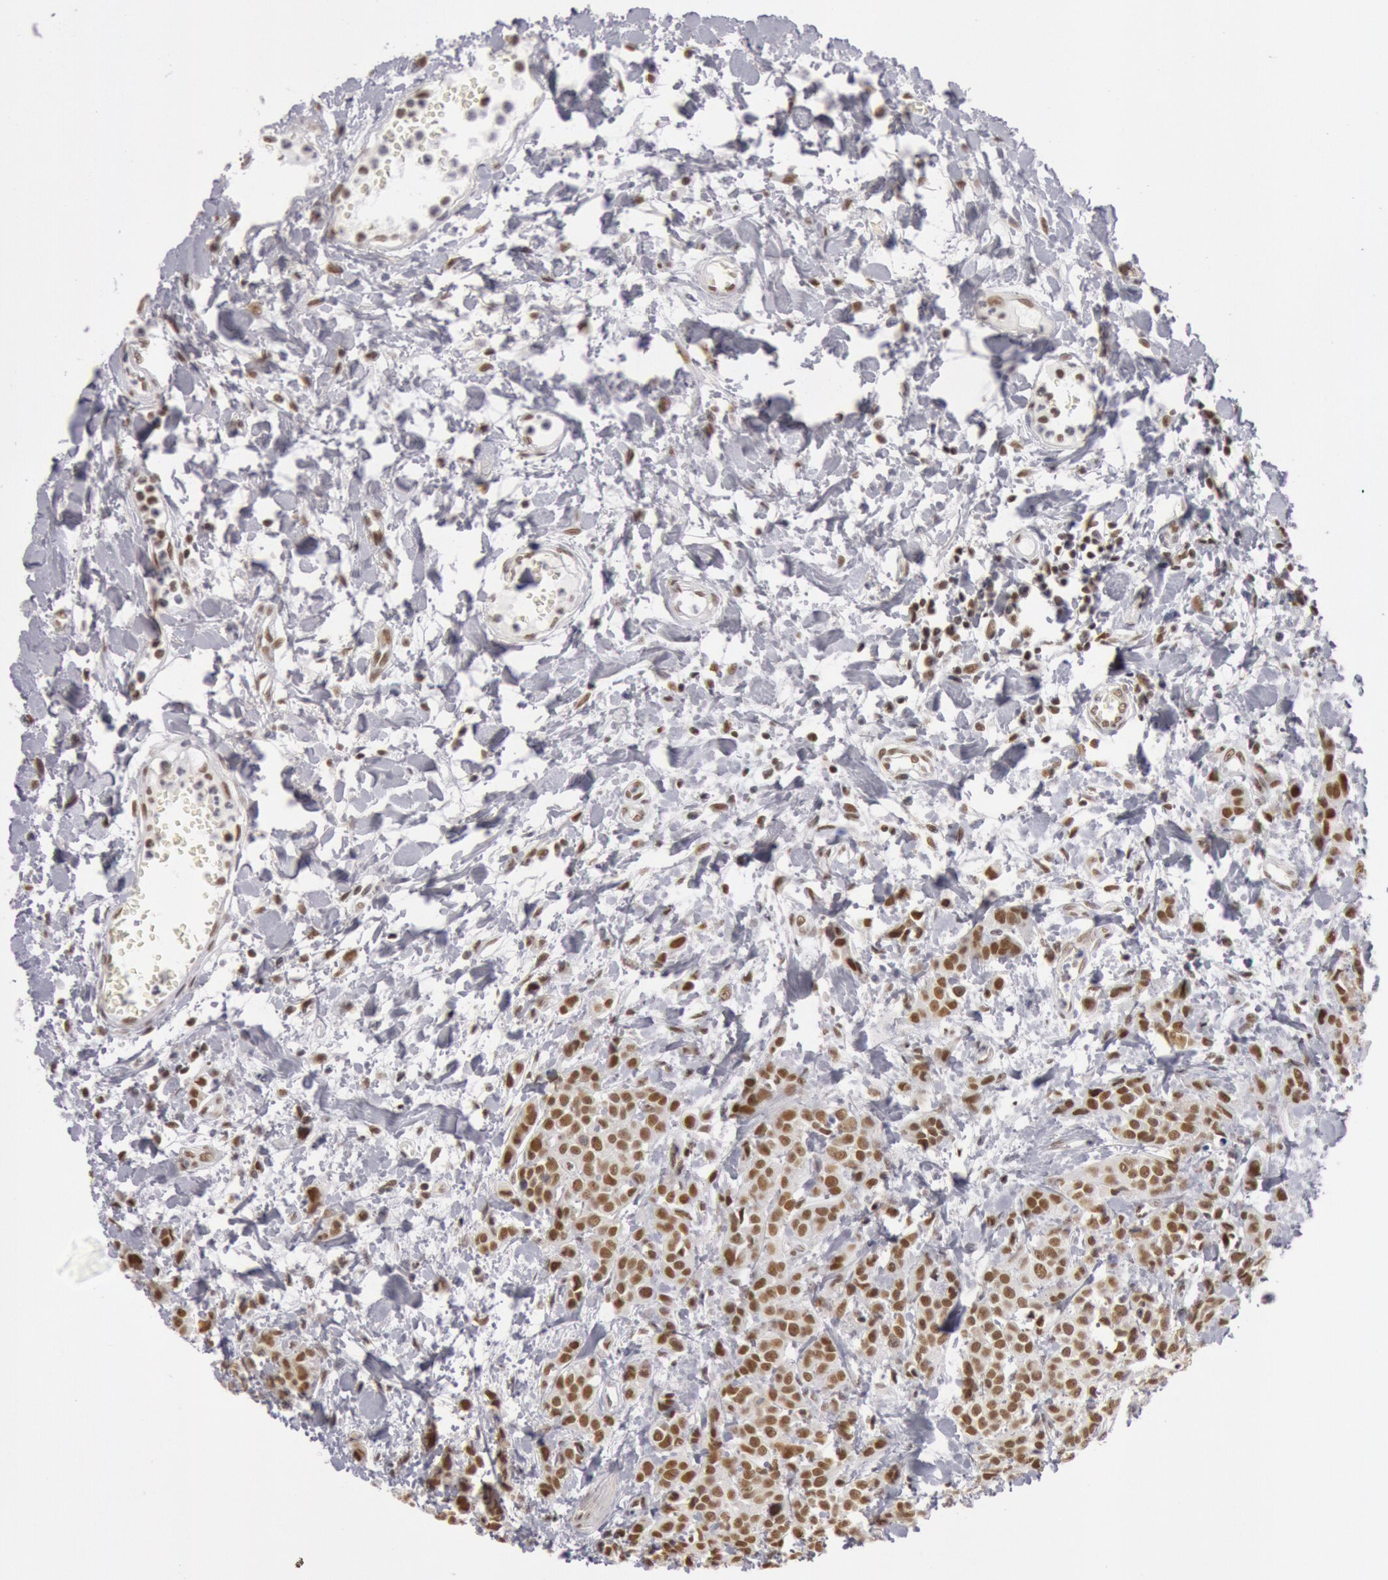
{"staining": {"intensity": "strong", "quantity": "25%-75%", "location": "nuclear"}, "tissue": "urothelial cancer", "cell_type": "Tumor cells", "image_type": "cancer", "snomed": [{"axis": "morphology", "description": "Urothelial carcinoma, High grade"}, {"axis": "topography", "description": "Urinary bladder"}], "caption": "High-power microscopy captured an immunohistochemistry histopathology image of urothelial carcinoma (high-grade), revealing strong nuclear expression in approximately 25%-75% of tumor cells.", "gene": "ESS2", "patient": {"sex": "male", "age": 56}}